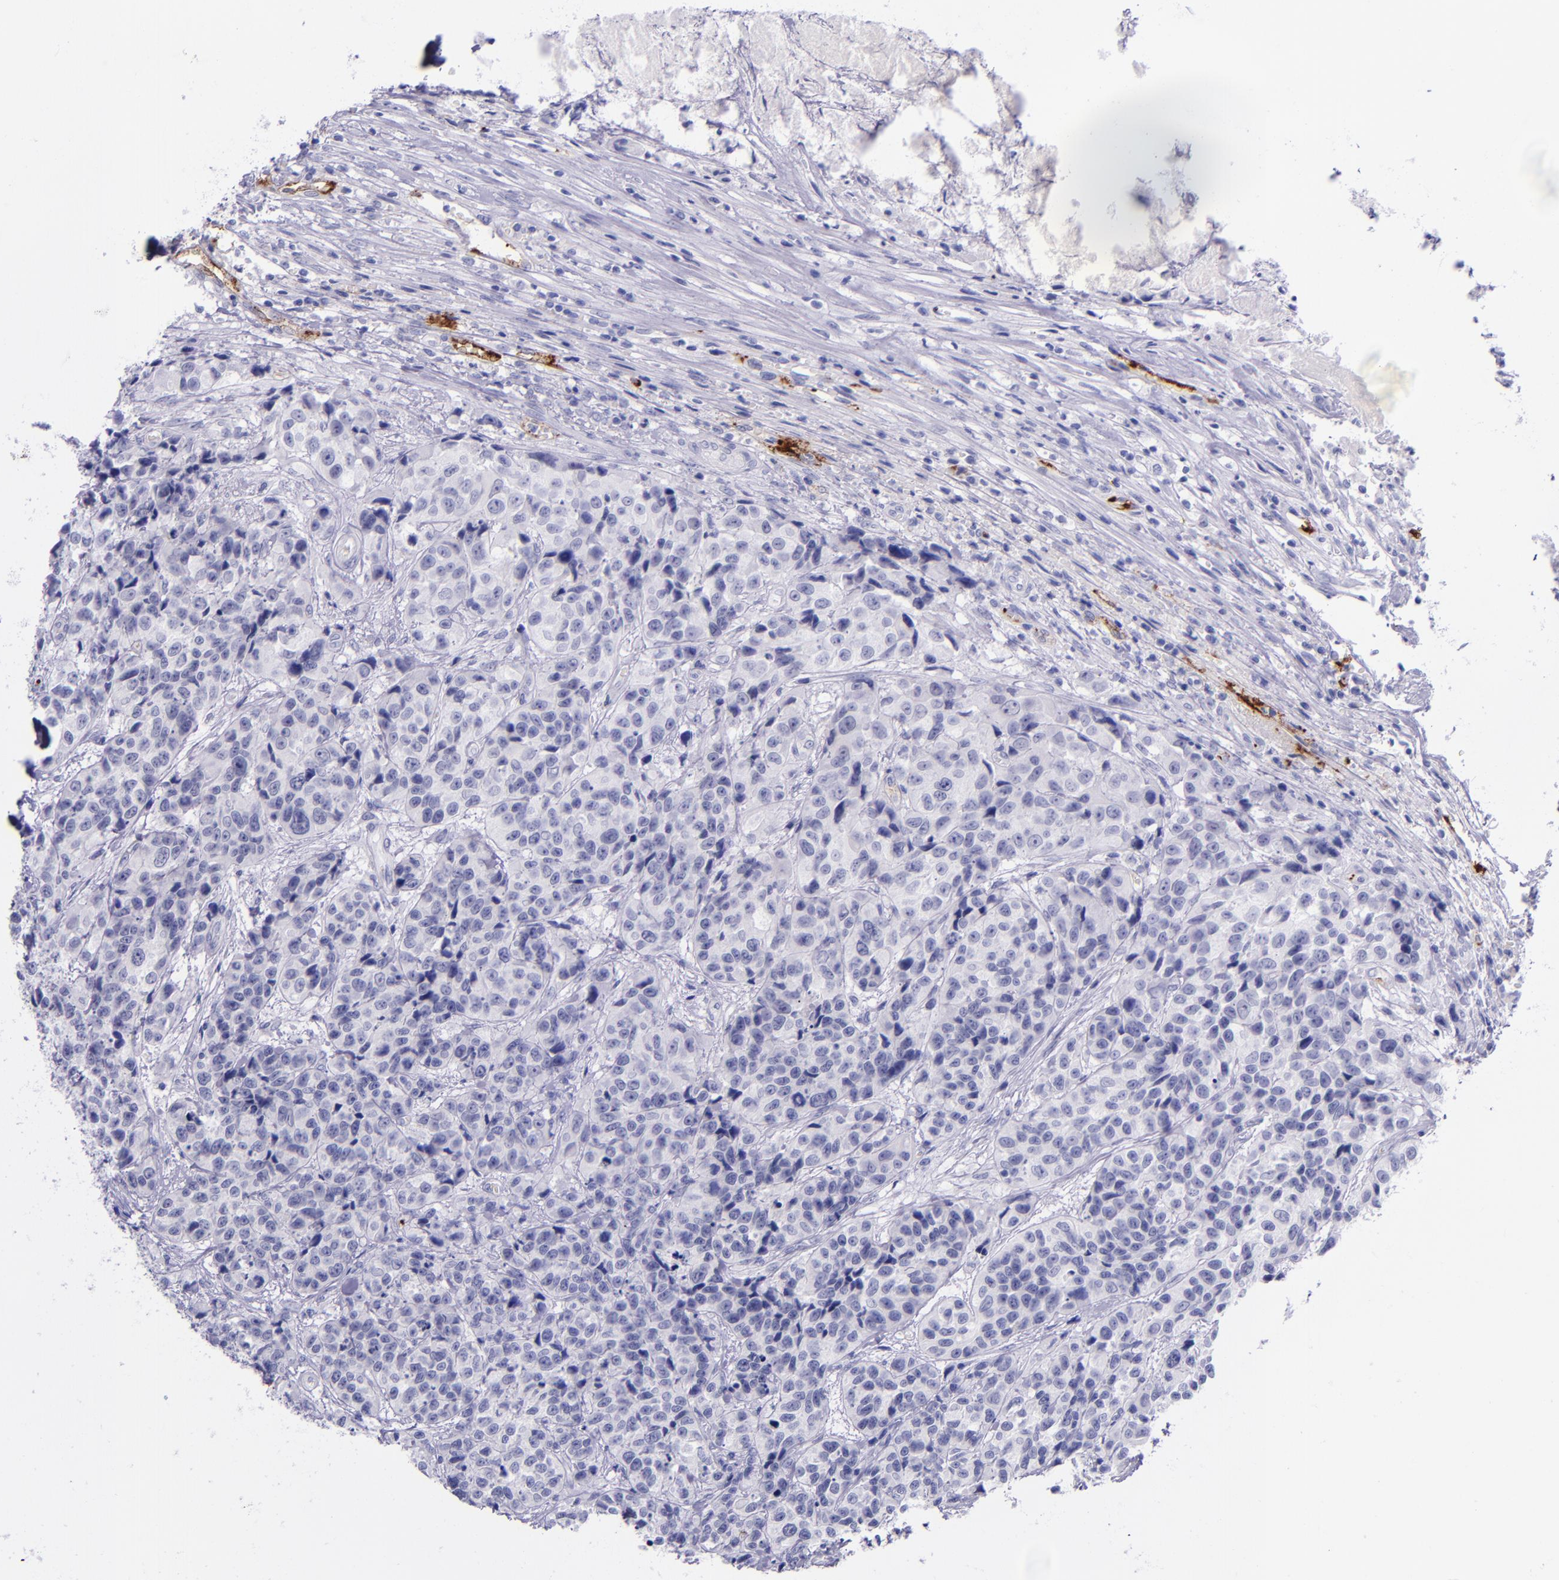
{"staining": {"intensity": "negative", "quantity": "none", "location": "none"}, "tissue": "urothelial cancer", "cell_type": "Tumor cells", "image_type": "cancer", "snomed": [{"axis": "morphology", "description": "Urothelial carcinoma, High grade"}, {"axis": "topography", "description": "Urinary bladder"}], "caption": "There is no significant expression in tumor cells of urothelial carcinoma (high-grade).", "gene": "SELE", "patient": {"sex": "female", "age": 81}}